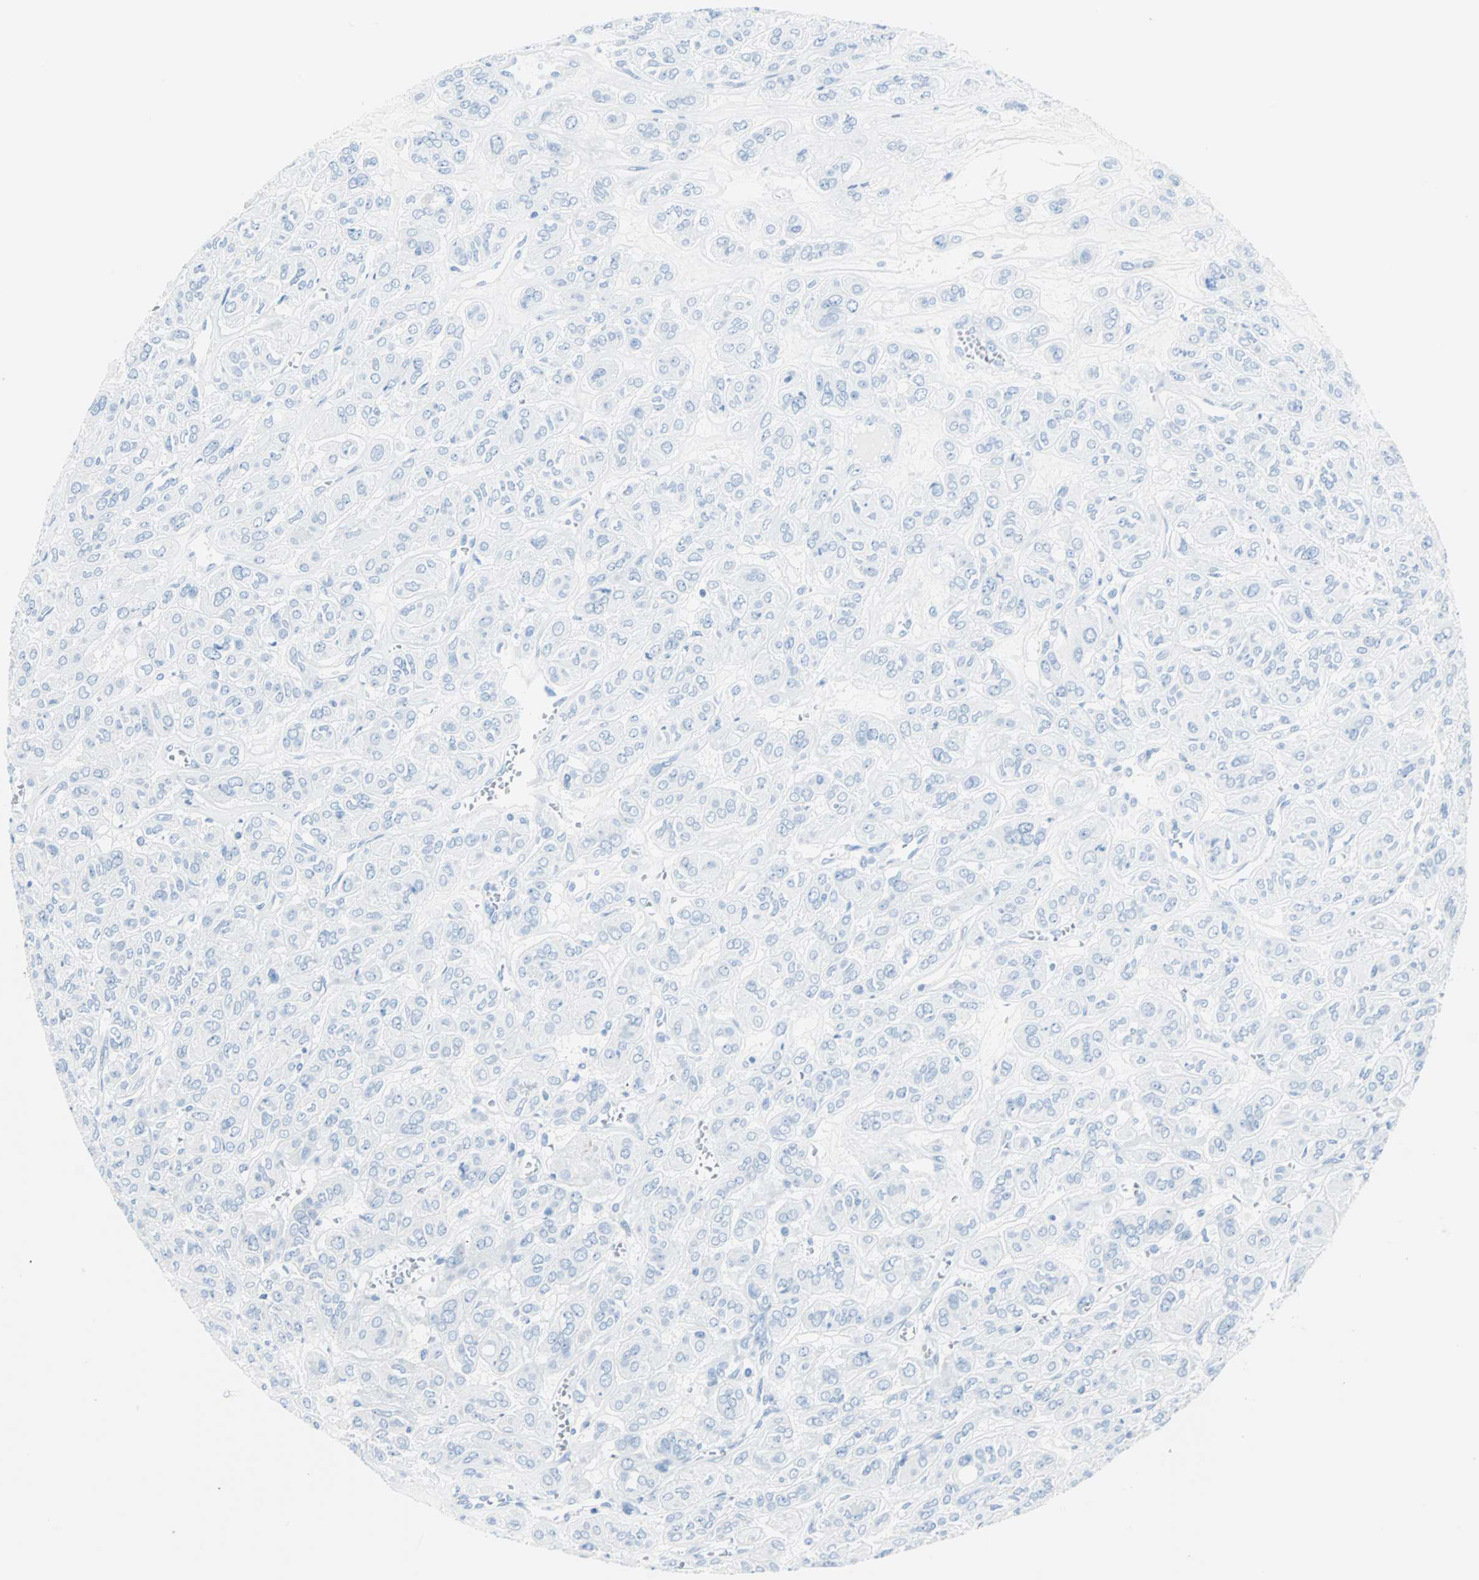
{"staining": {"intensity": "negative", "quantity": "none", "location": "none"}, "tissue": "thyroid cancer", "cell_type": "Tumor cells", "image_type": "cancer", "snomed": [{"axis": "morphology", "description": "Follicular adenoma carcinoma, NOS"}, {"axis": "topography", "description": "Thyroid gland"}], "caption": "DAB (3,3'-diaminobenzidine) immunohistochemical staining of human follicular adenoma carcinoma (thyroid) exhibits no significant expression in tumor cells.", "gene": "RELA", "patient": {"sex": "female", "age": 71}}